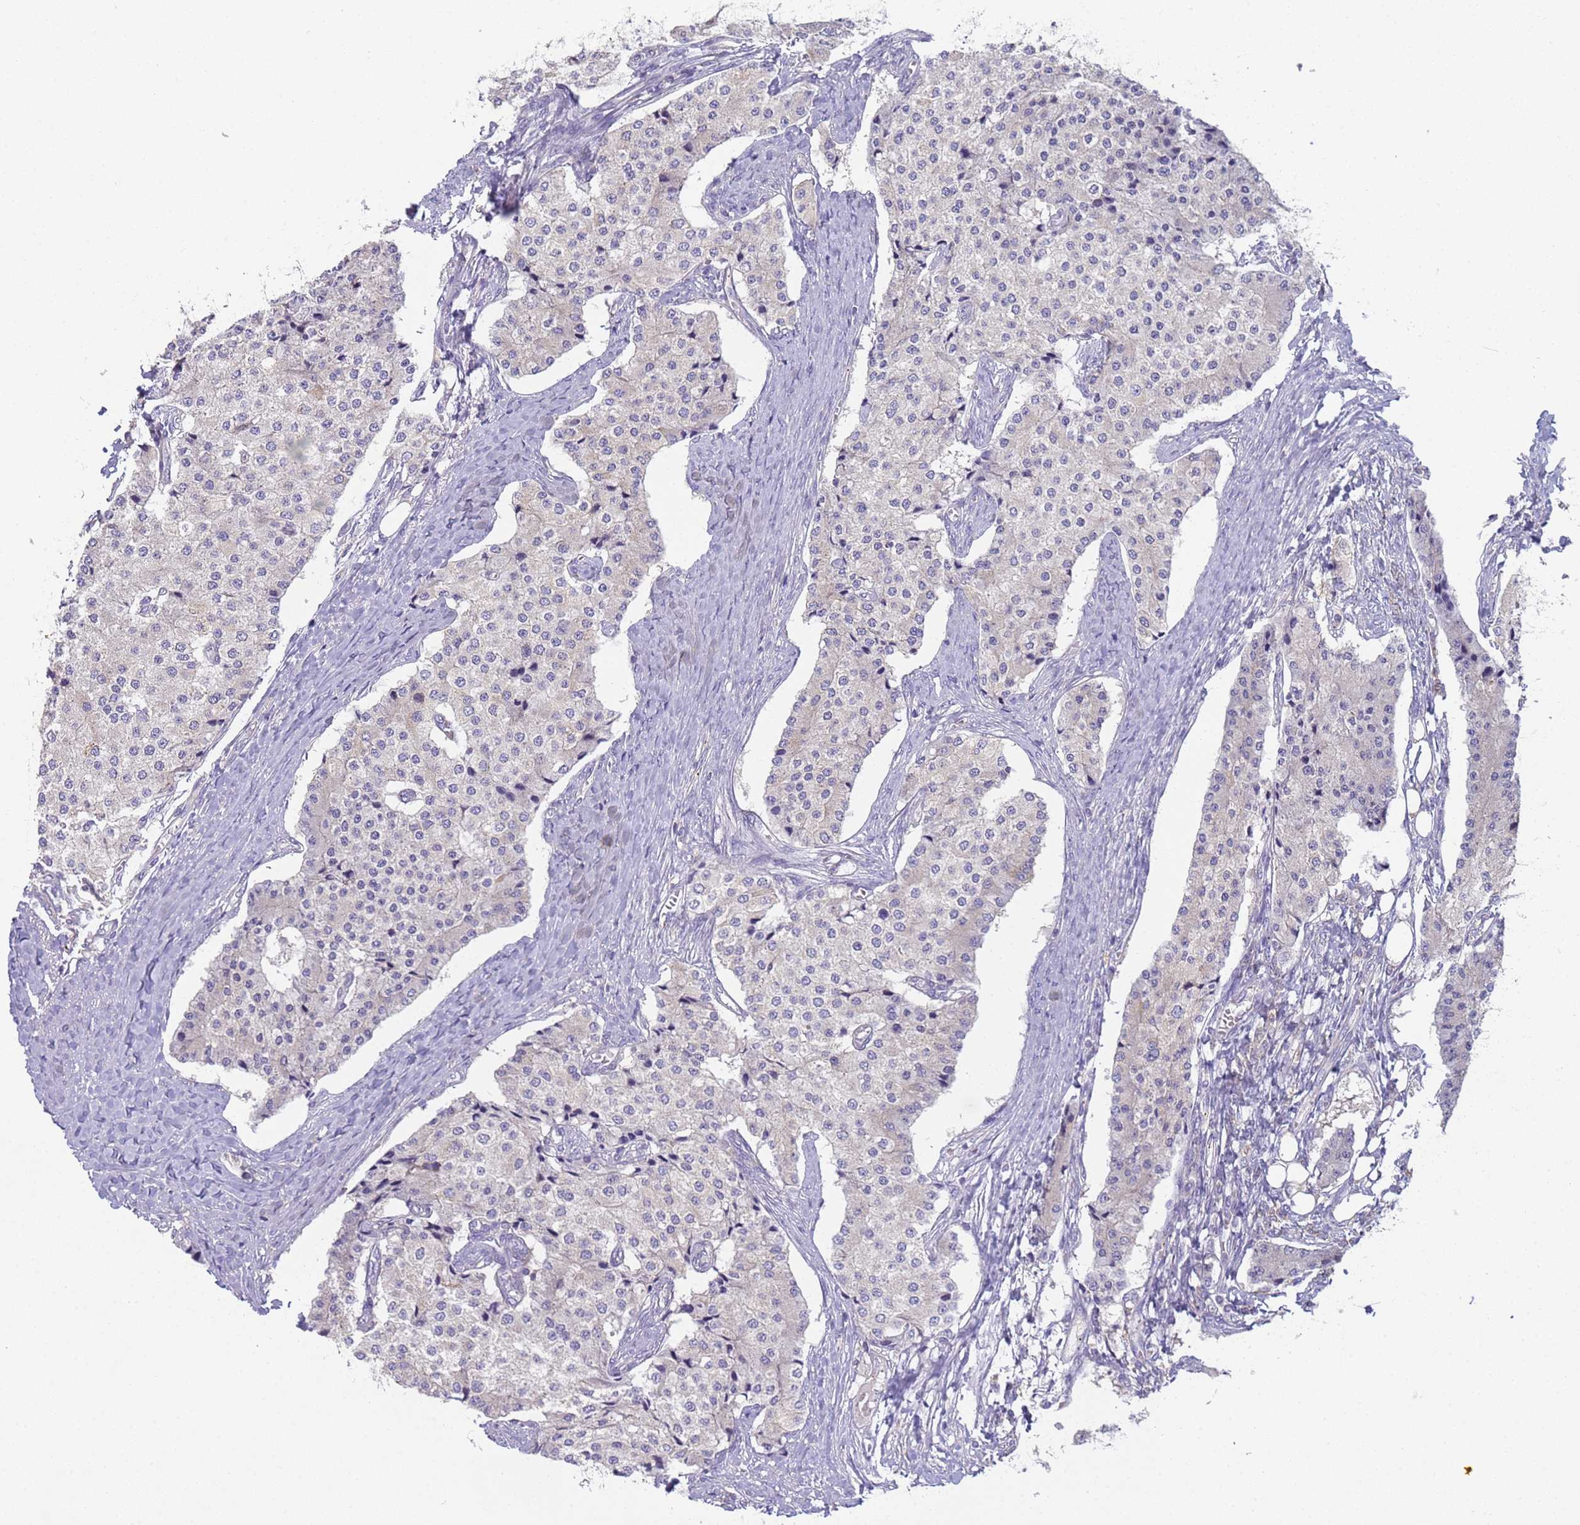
{"staining": {"intensity": "negative", "quantity": "none", "location": "none"}, "tissue": "carcinoid", "cell_type": "Tumor cells", "image_type": "cancer", "snomed": [{"axis": "morphology", "description": "Carcinoid, malignant, NOS"}, {"axis": "topography", "description": "Colon"}], "caption": "This is an immunohistochemistry (IHC) image of carcinoid (malignant). There is no staining in tumor cells.", "gene": "CR1", "patient": {"sex": "female", "age": 52}}